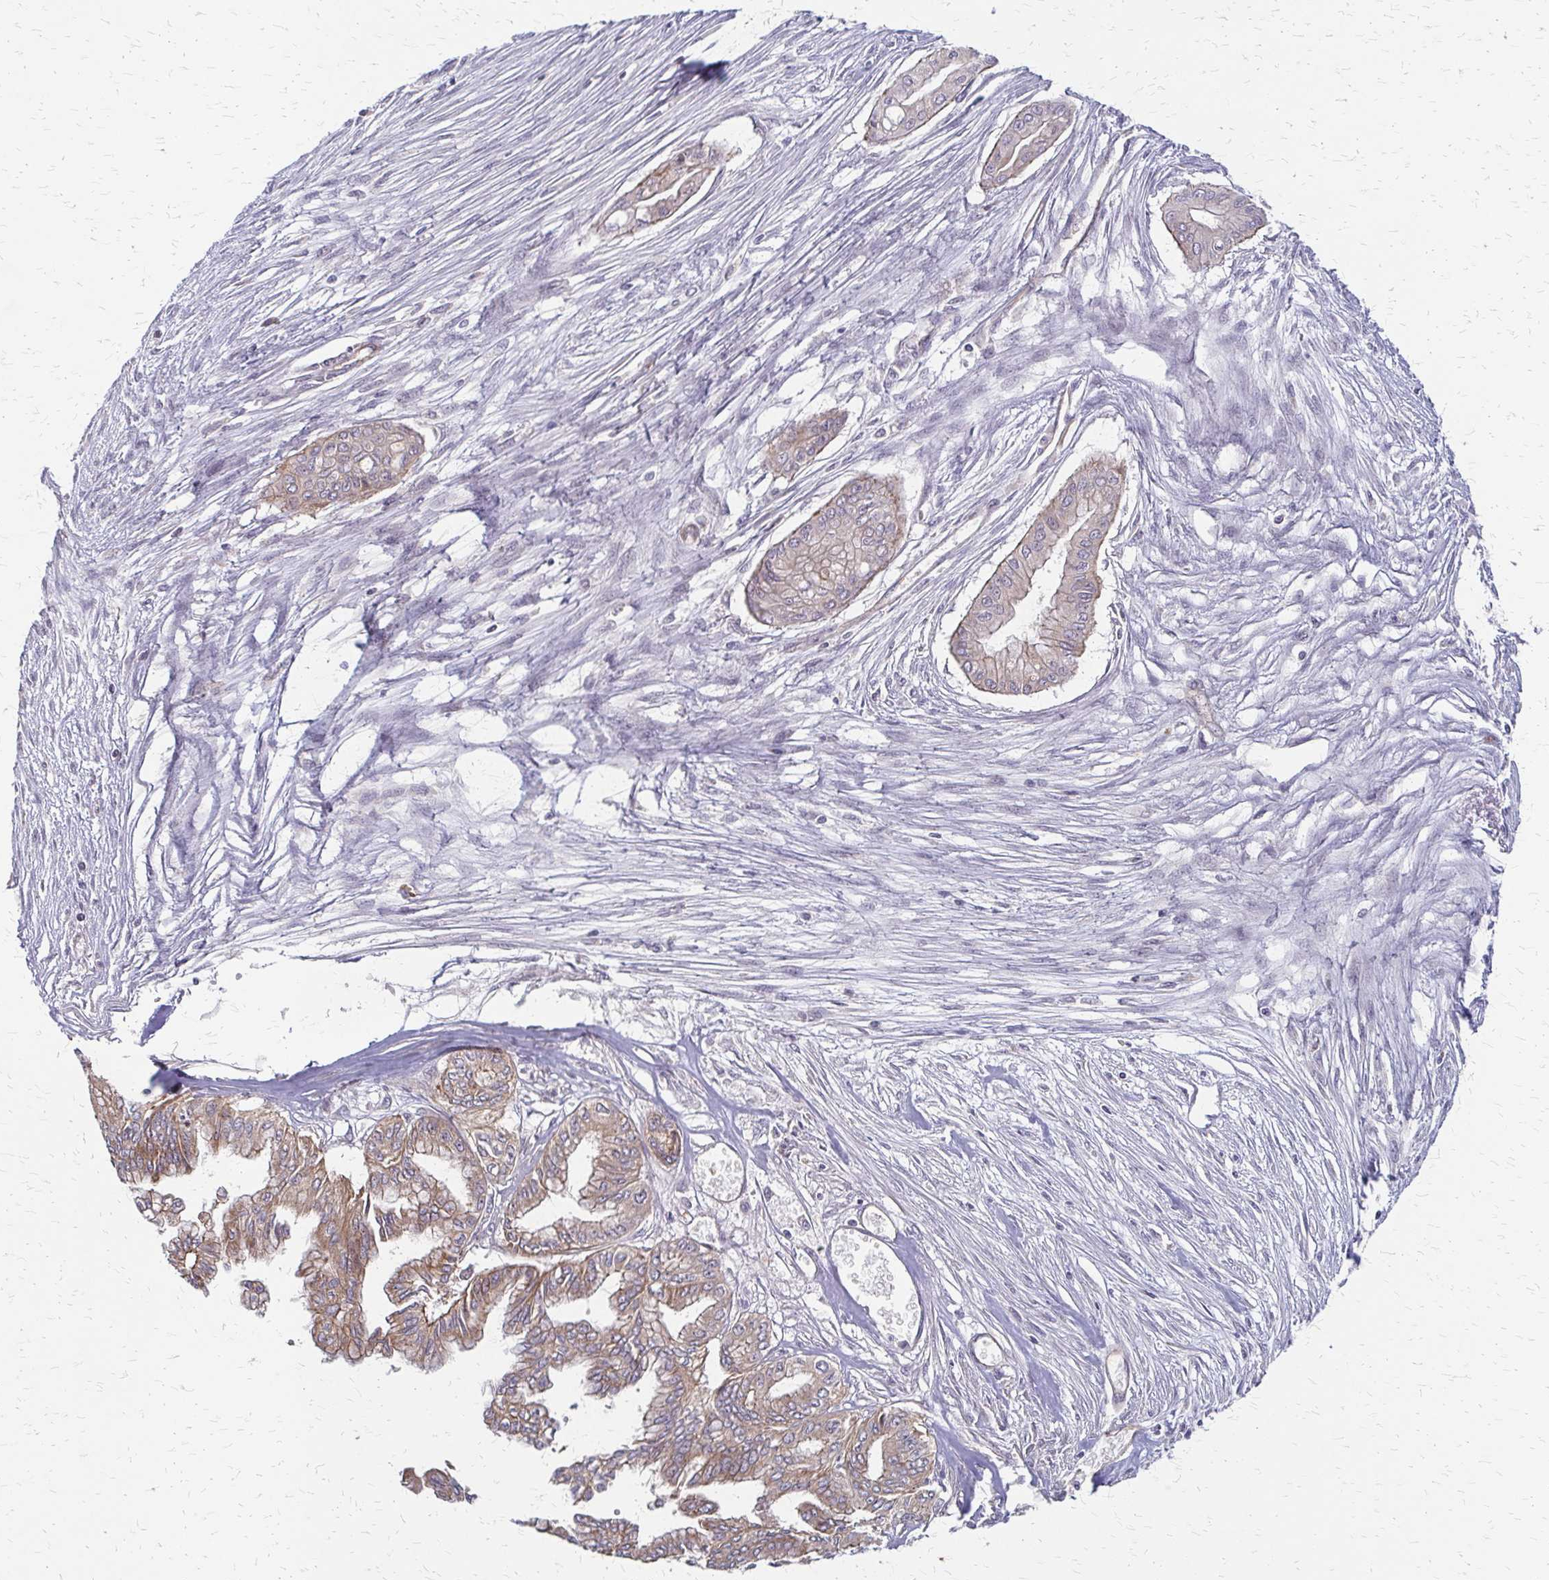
{"staining": {"intensity": "weak", "quantity": ">75%", "location": "cytoplasmic/membranous"}, "tissue": "pancreatic cancer", "cell_type": "Tumor cells", "image_type": "cancer", "snomed": [{"axis": "morphology", "description": "Adenocarcinoma, NOS"}, {"axis": "topography", "description": "Pancreas"}], "caption": "Human pancreatic cancer stained for a protein (brown) reveals weak cytoplasmic/membranous positive staining in approximately >75% of tumor cells.", "gene": "ZNF383", "patient": {"sex": "female", "age": 68}}